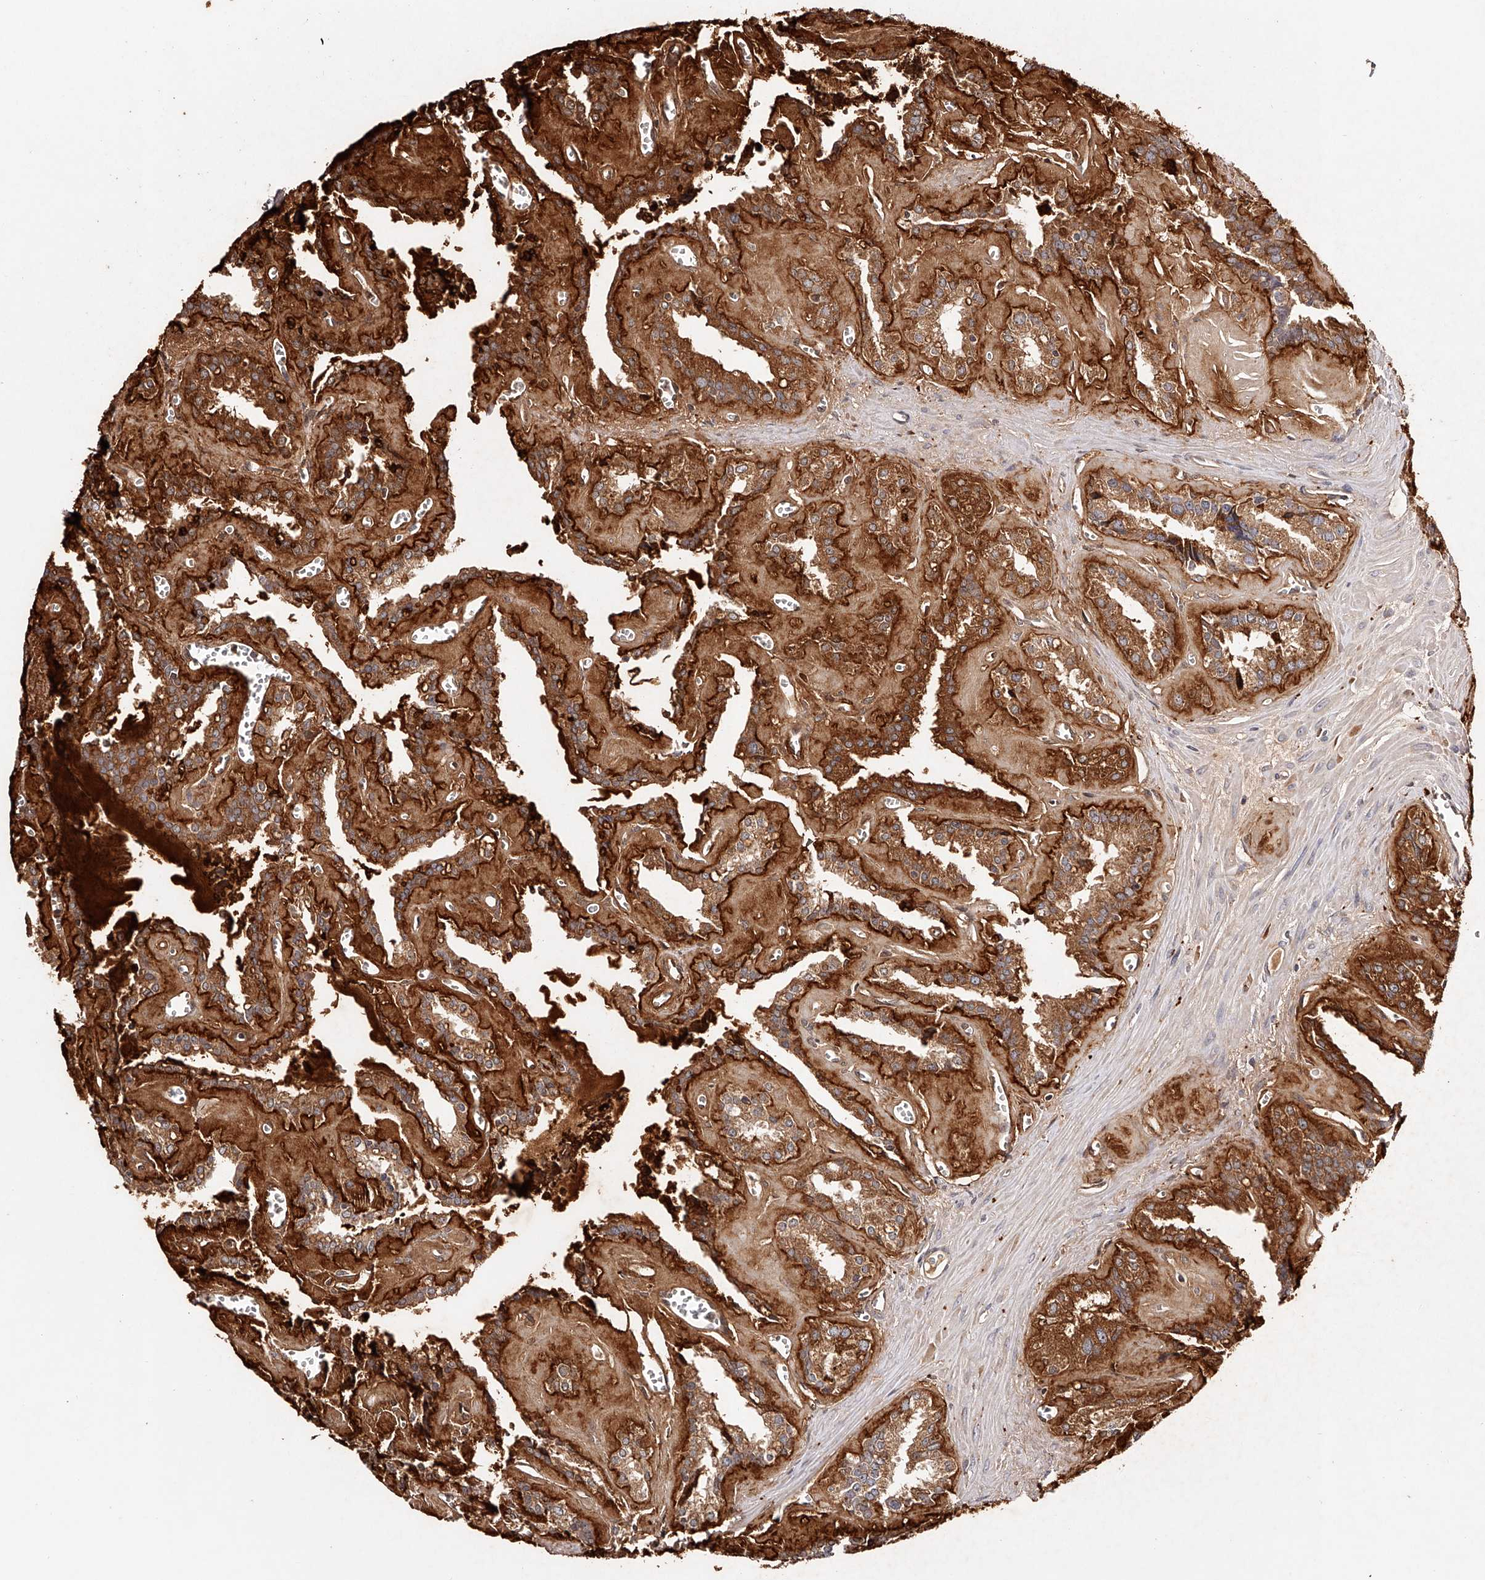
{"staining": {"intensity": "strong", "quantity": "25%-75%", "location": "cytoplasmic/membranous"}, "tissue": "seminal vesicle", "cell_type": "Glandular cells", "image_type": "normal", "snomed": [{"axis": "morphology", "description": "Normal tissue, NOS"}, {"axis": "topography", "description": "Prostate"}, {"axis": "topography", "description": "Seminal veicle"}], "caption": "A histopathology image of human seminal vesicle stained for a protein displays strong cytoplasmic/membranous brown staining in glandular cells. The staining was performed using DAB, with brown indicating positive protein expression. Nuclei are stained blue with hematoxylin.", "gene": "USP21", "patient": {"sex": "male", "age": 59}}